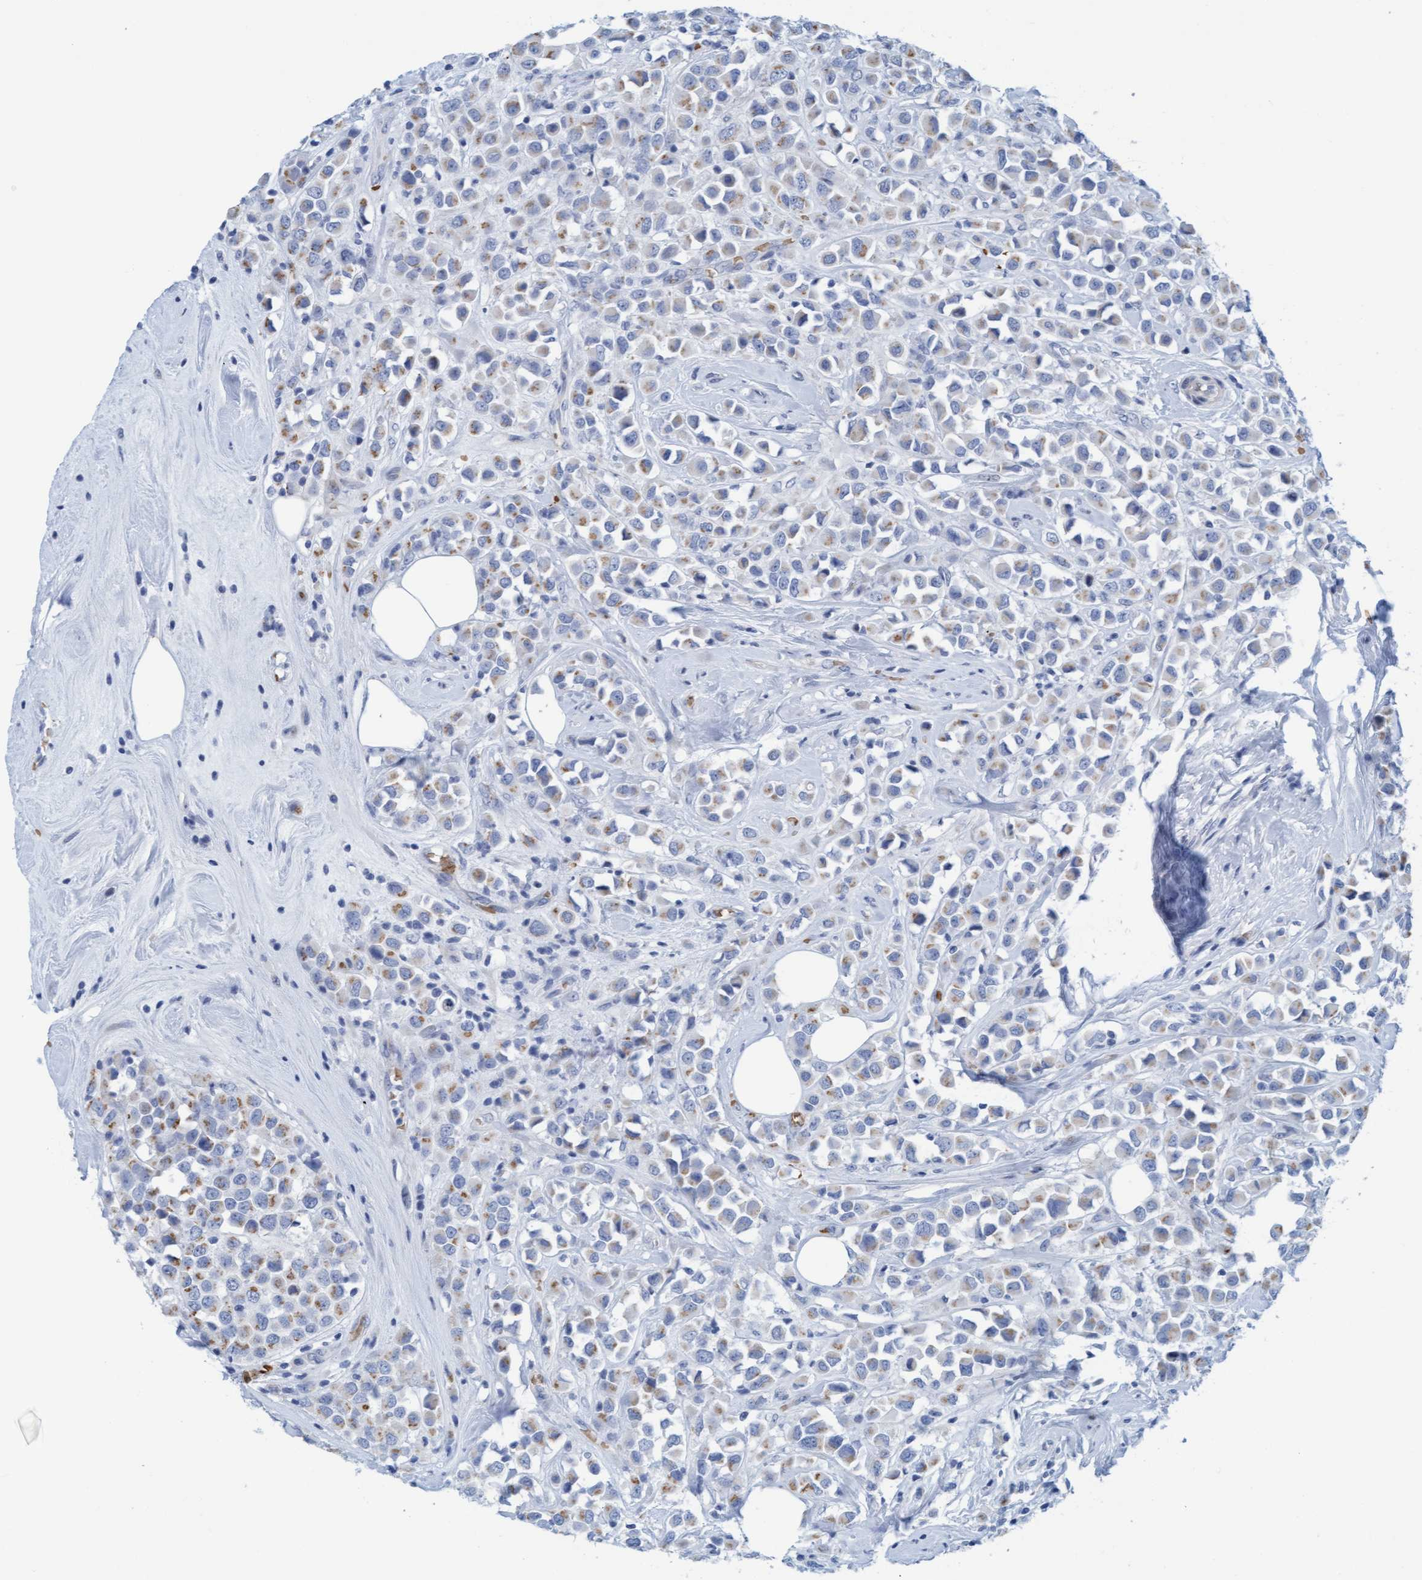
{"staining": {"intensity": "weak", "quantity": "25%-75%", "location": "cytoplasmic/membranous"}, "tissue": "breast cancer", "cell_type": "Tumor cells", "image_type": "cancer", "snomed": [{"axis": "morphology", "description": "Duct carcinoma"}, {"axis": "topography", "description": "Breast"}], "caption": "Breast cancer (invasive ductal carcinoma) tissue displays weak cytoplasmic/membranous positivity in approximately 25%-75% of tumor cells, visualized by immunohistochemistry.", "gene": "P2RX5", "patient": {"sex": "female", "age": 61}}